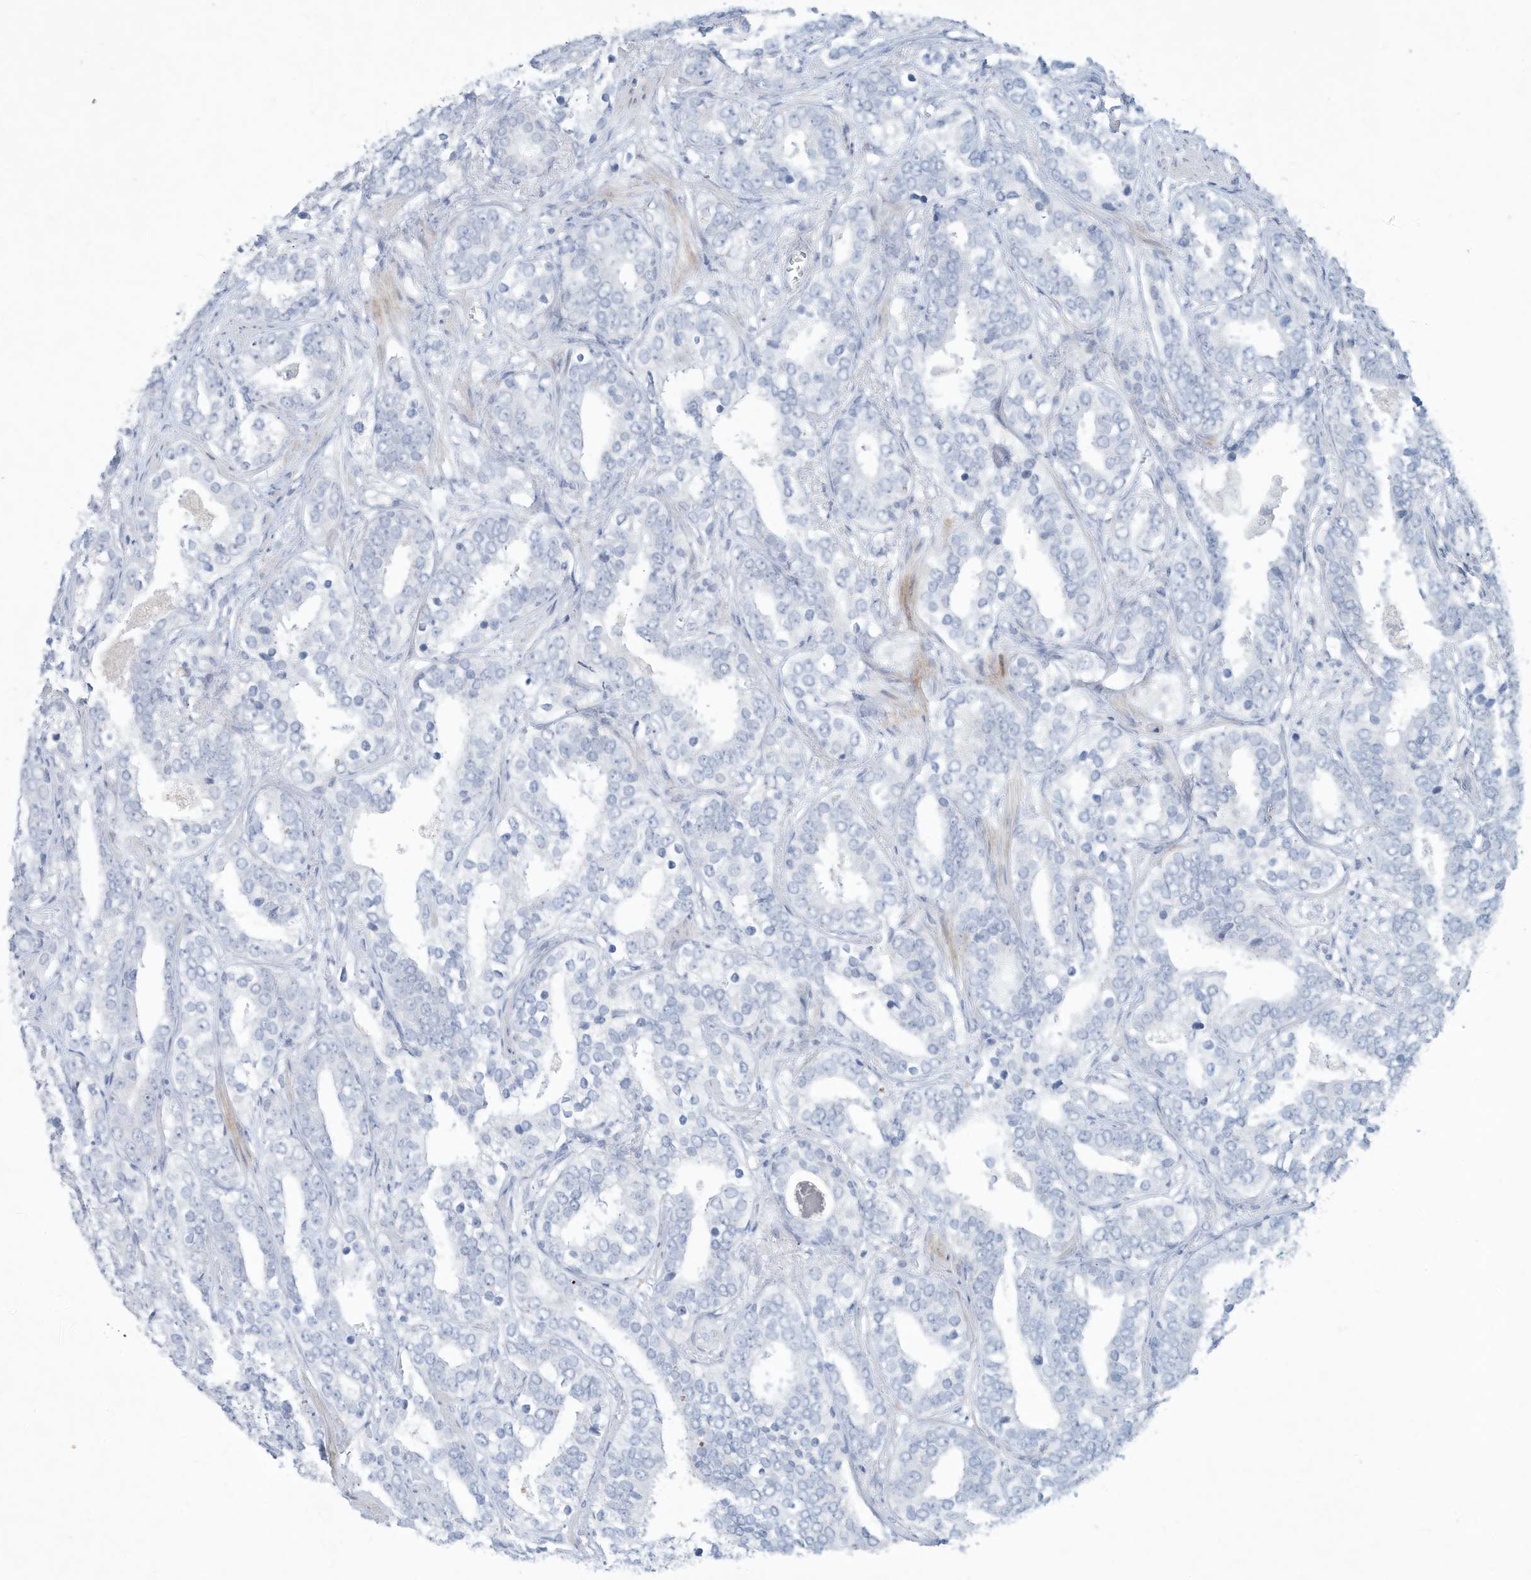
{"staining": {"intensity": "negative", "quantity": "none", "location": "none"}, "tissue": "prostate cancer", "cell_type": "Tumor cells", "image_type": "cancer", "snomed": [{"axis": "morphology", "description": "Adenocarcinoma, High grade"}, {"axis": "topography", "description": "Prostate"}], "caption": "This is an immunohistochemistry (IHC) photomicrograph of human adenocarcinoma (high-grade) (prostate). There is no expression in tumor cells.", "gene": "PAX6", "patient": {"sex": "male", "age": 62}}